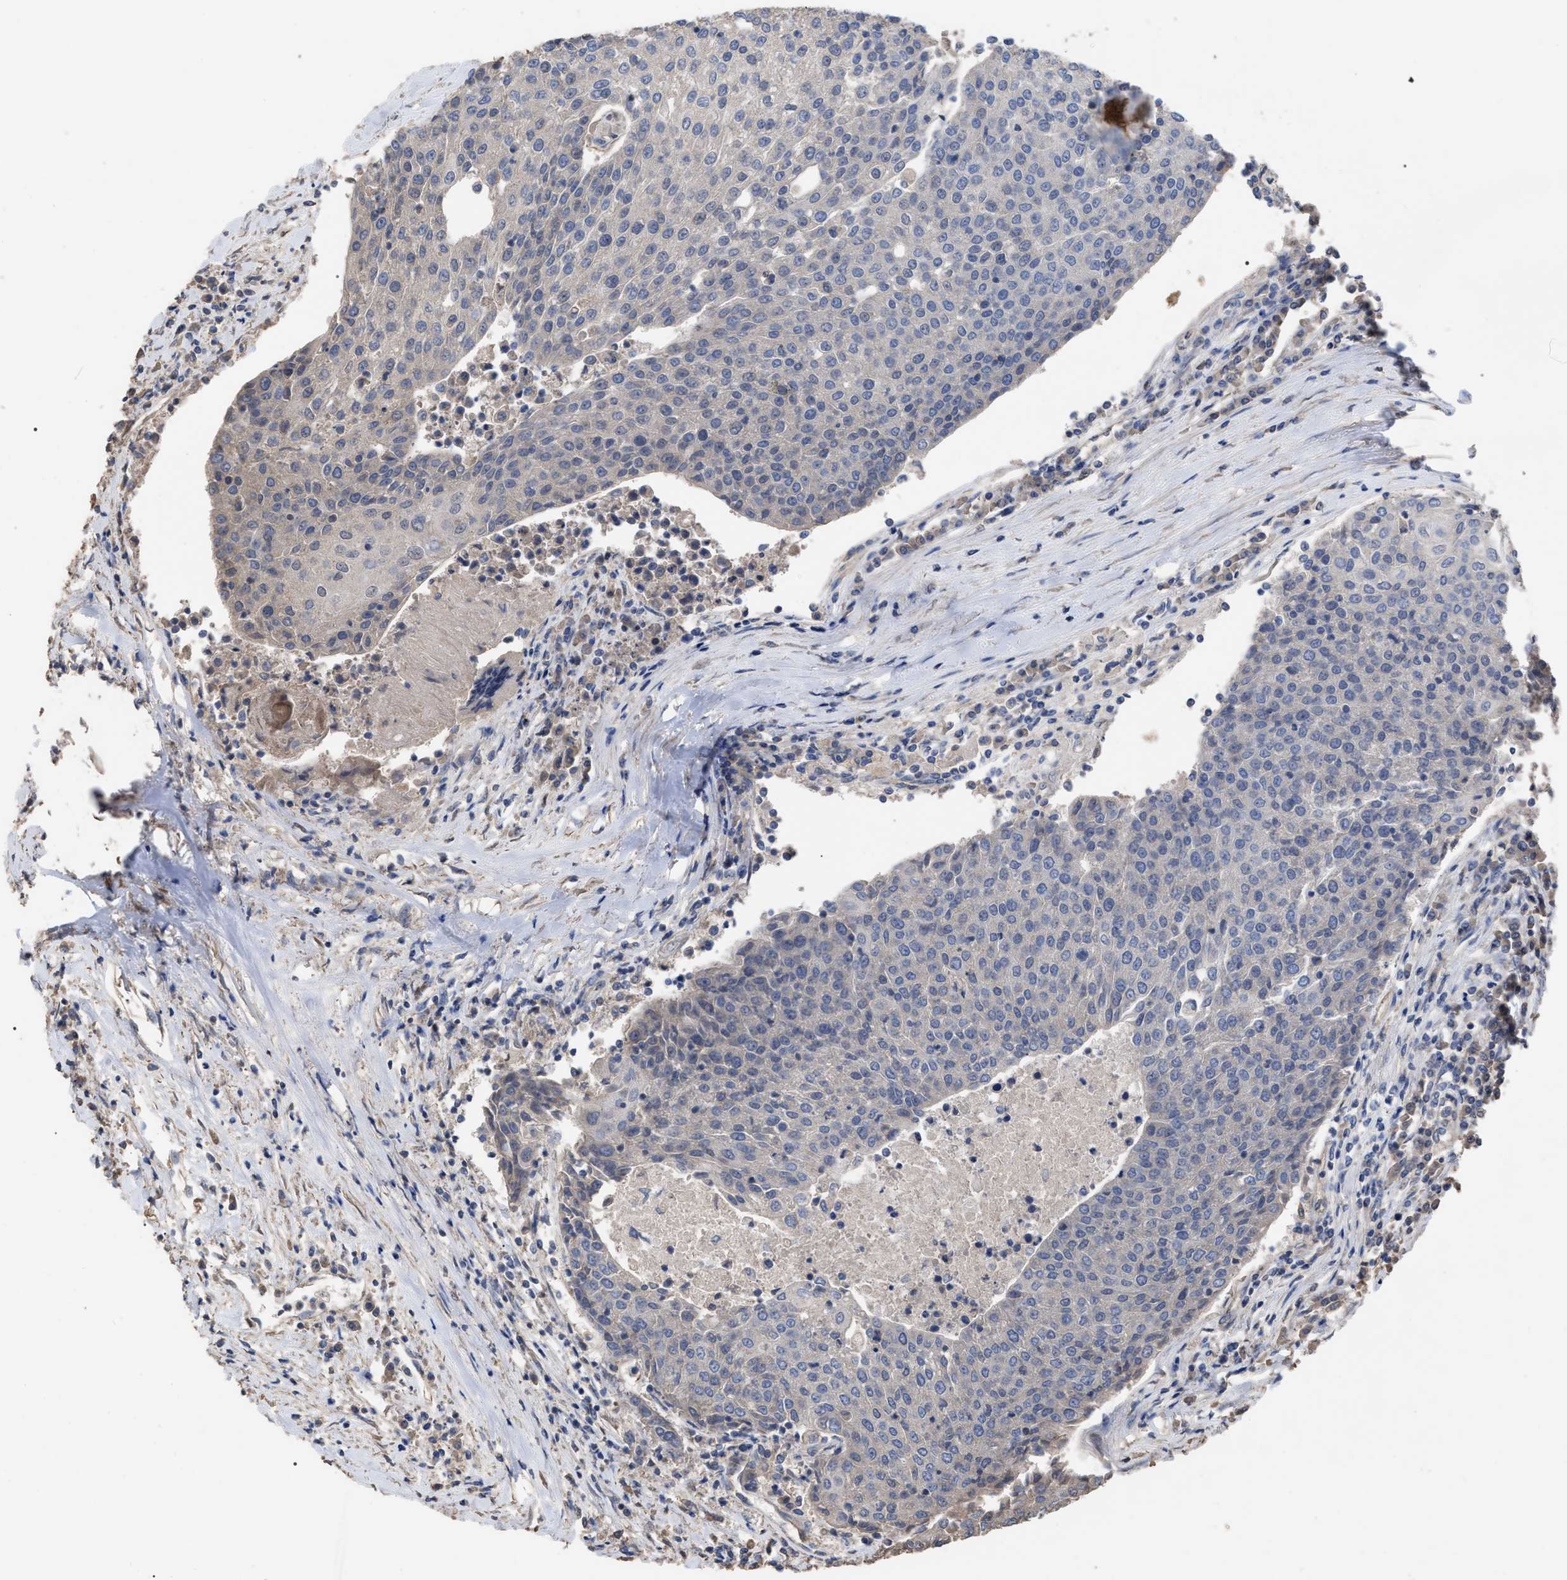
{"staining": {"intensity": "negative", "quantity": "none", "location": "none"}, "tissue": "urothelial cancer", "cell_type": "Tumor cells", "image_type": "cancer", "snomed": [{"axis": "morphology", "description": "Urothelial carcinoma, High grade"}, {"axis": "topography", "description": "Urinary bladder"}], "caption": "A photomicrograph of human urothelial cancer is negative for staining in tumor cells.", "gene": "BTN2A1", "patient": {"sex": "female", "age": 85}}